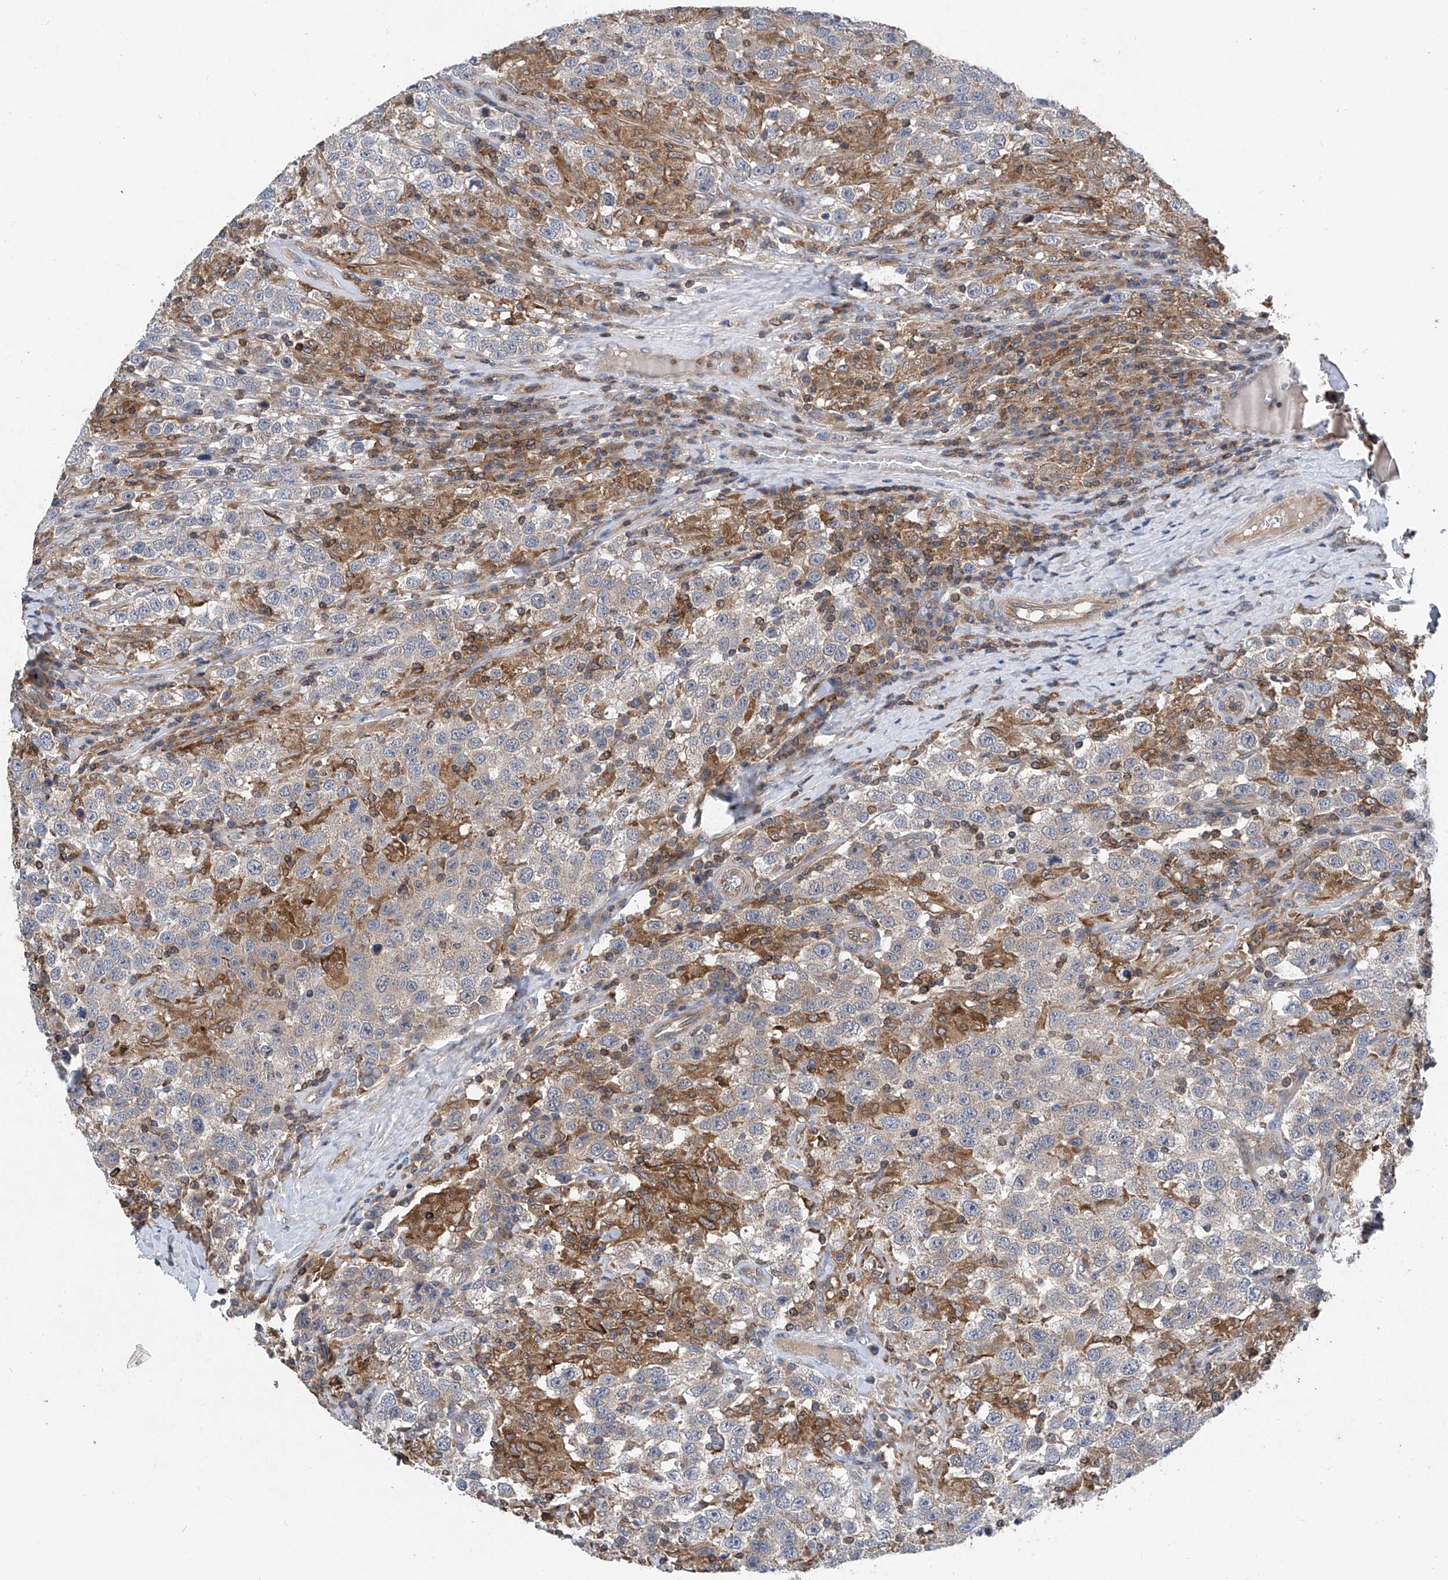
{"staining": {"intensity": "negative", "quantity": "none", "location": "none"}, "tissue": "testis cancer", "cell_type": "Tumor cells", "image_type": "cancer", "snomed": [{"axis": "morphology", "description": "Seminoma, NOS"}, {"axis": "topography", "description": "Testis"}], "caption": "An immunohistochemistry (IHC) micrograph of testis cancer (seminoma) is shown. There is no staining in tumor cells of testis cancer (seminoma).", "gene": "TRIM38", "patient": {"sex": "male", "age": 41}}